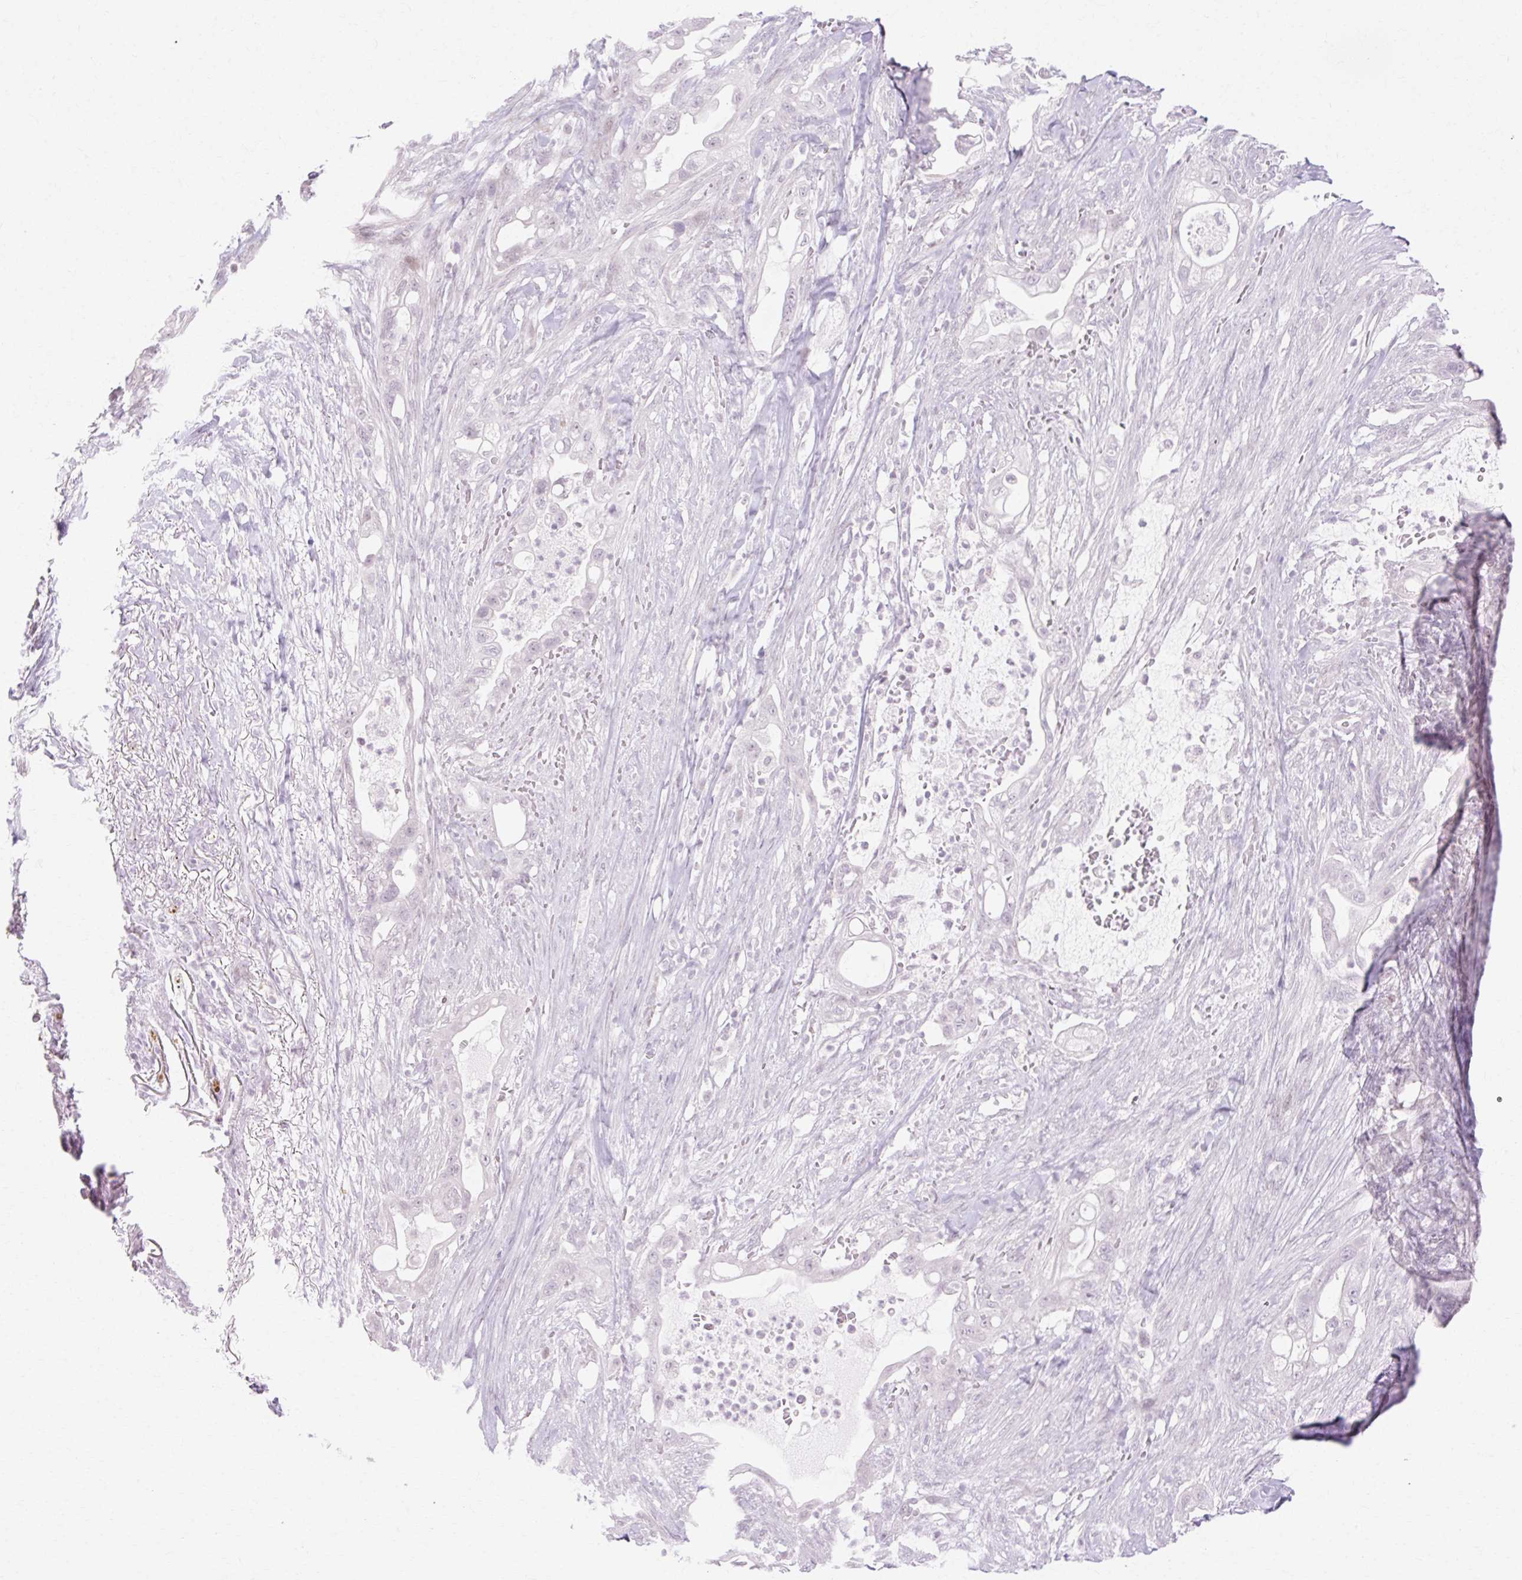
{"staining": {"intensity": "negative", "quantity": "none", "location": "none"}, "tissue": "pancreatic cancer", "cell_type": "Tumor cells", "image_type": "cancer", "snomed": [{"axis": "morphology", "description": "Adenocarcinoma, NOS"}, {"axis": "topography", "description": "Pancreas"}], "caption": "The micrograph exhibits no staining of tumor cells in pancreatic cancer.", "gene": "C3orf49", "patient": {"sex": "male", "age": 44}}